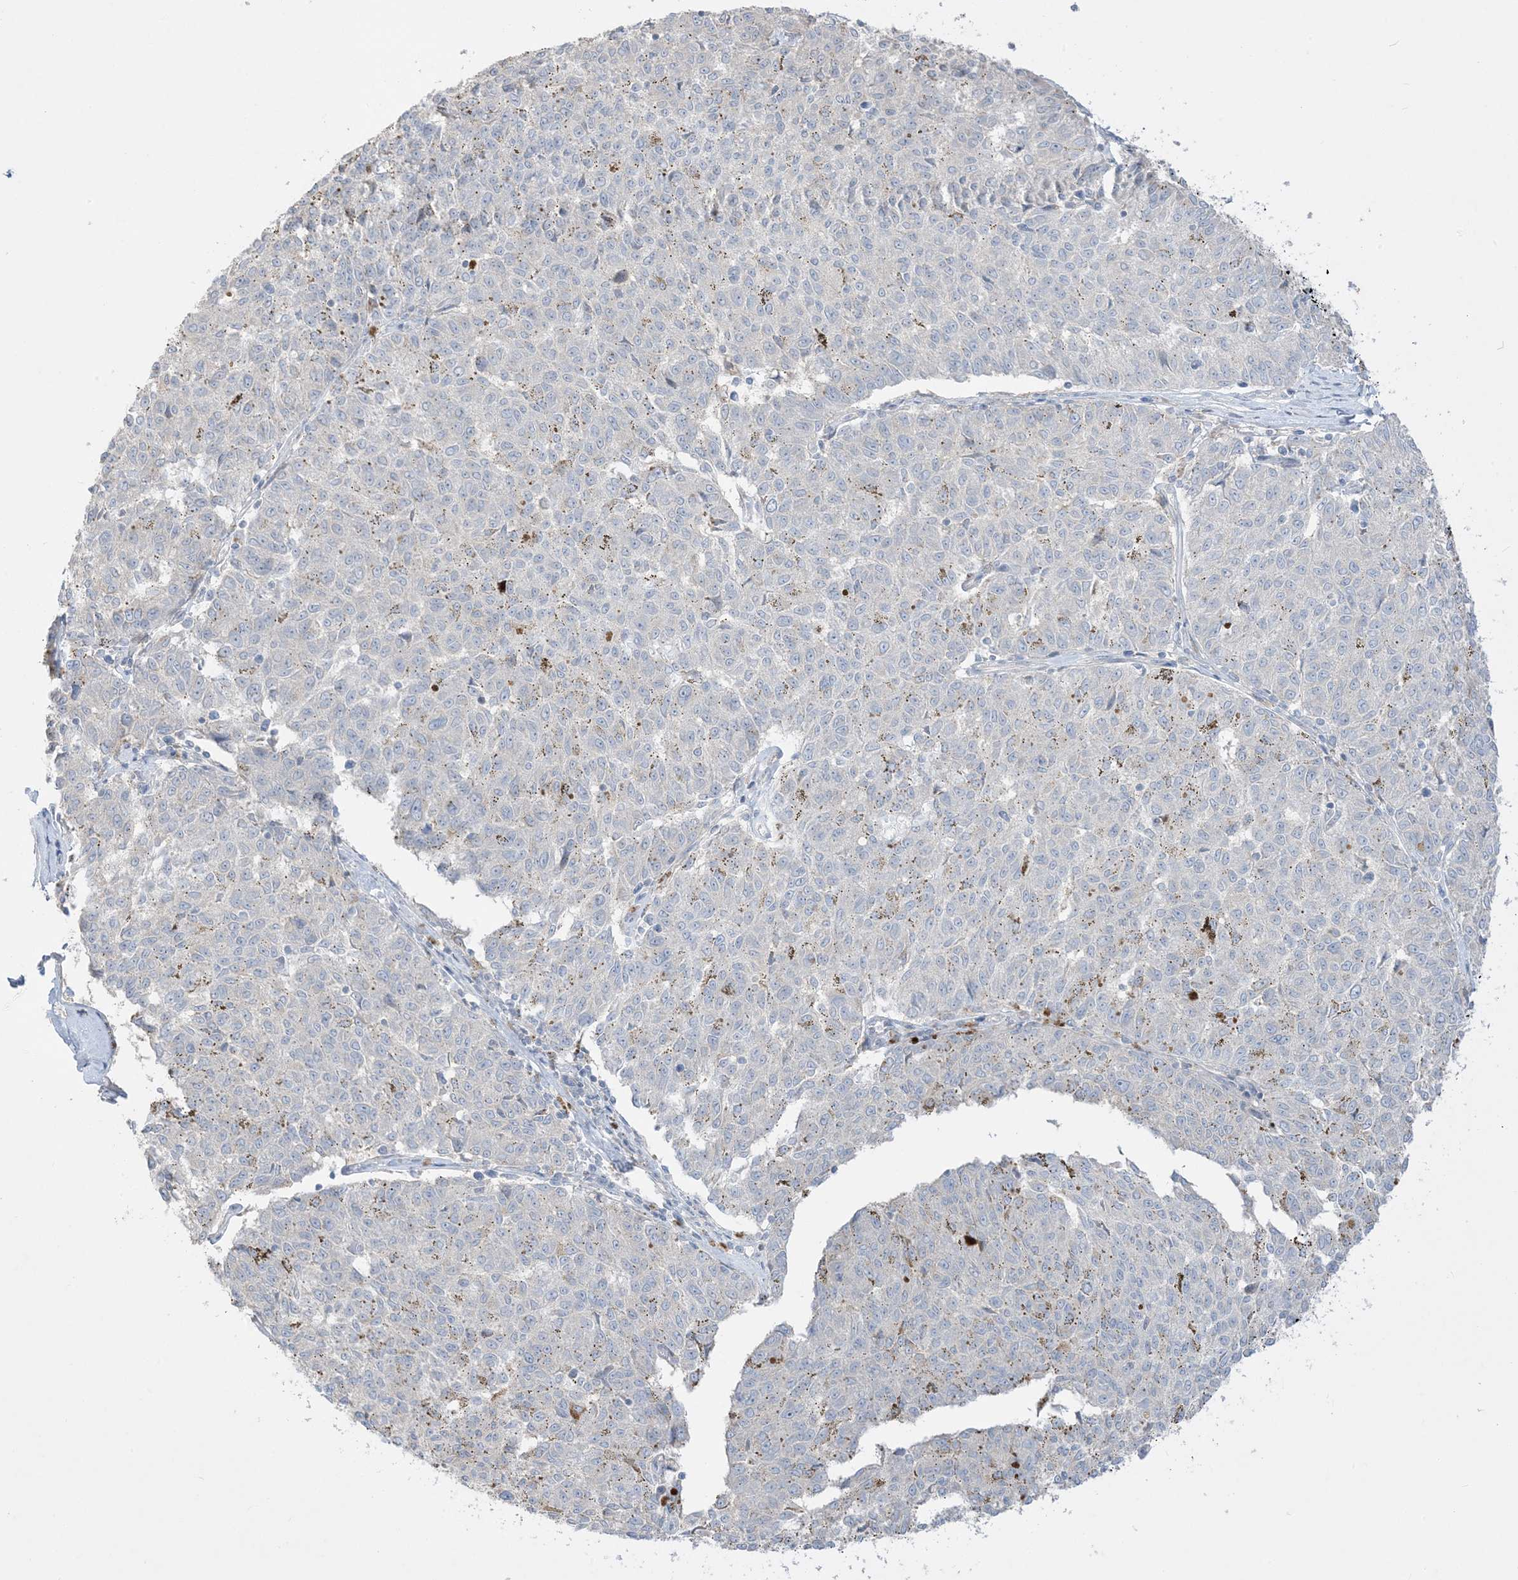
{"staining": {"intensity": "negative", "quantity": "none", "location": "none"}, "tissue": "melanoma", "cell_type": "Tumor cells", "image_type": "cancer", "snomed": [{"axis": "morphology", "description": "Malignant melanoma, NOS"}, {"axis": "topography", "description": "Skin"}], "caption": "The image displays no significant staining in tumor cells of melanoma.", "gene": "ARHGEF9", "patient": {"sex": "female", "age": 72}}